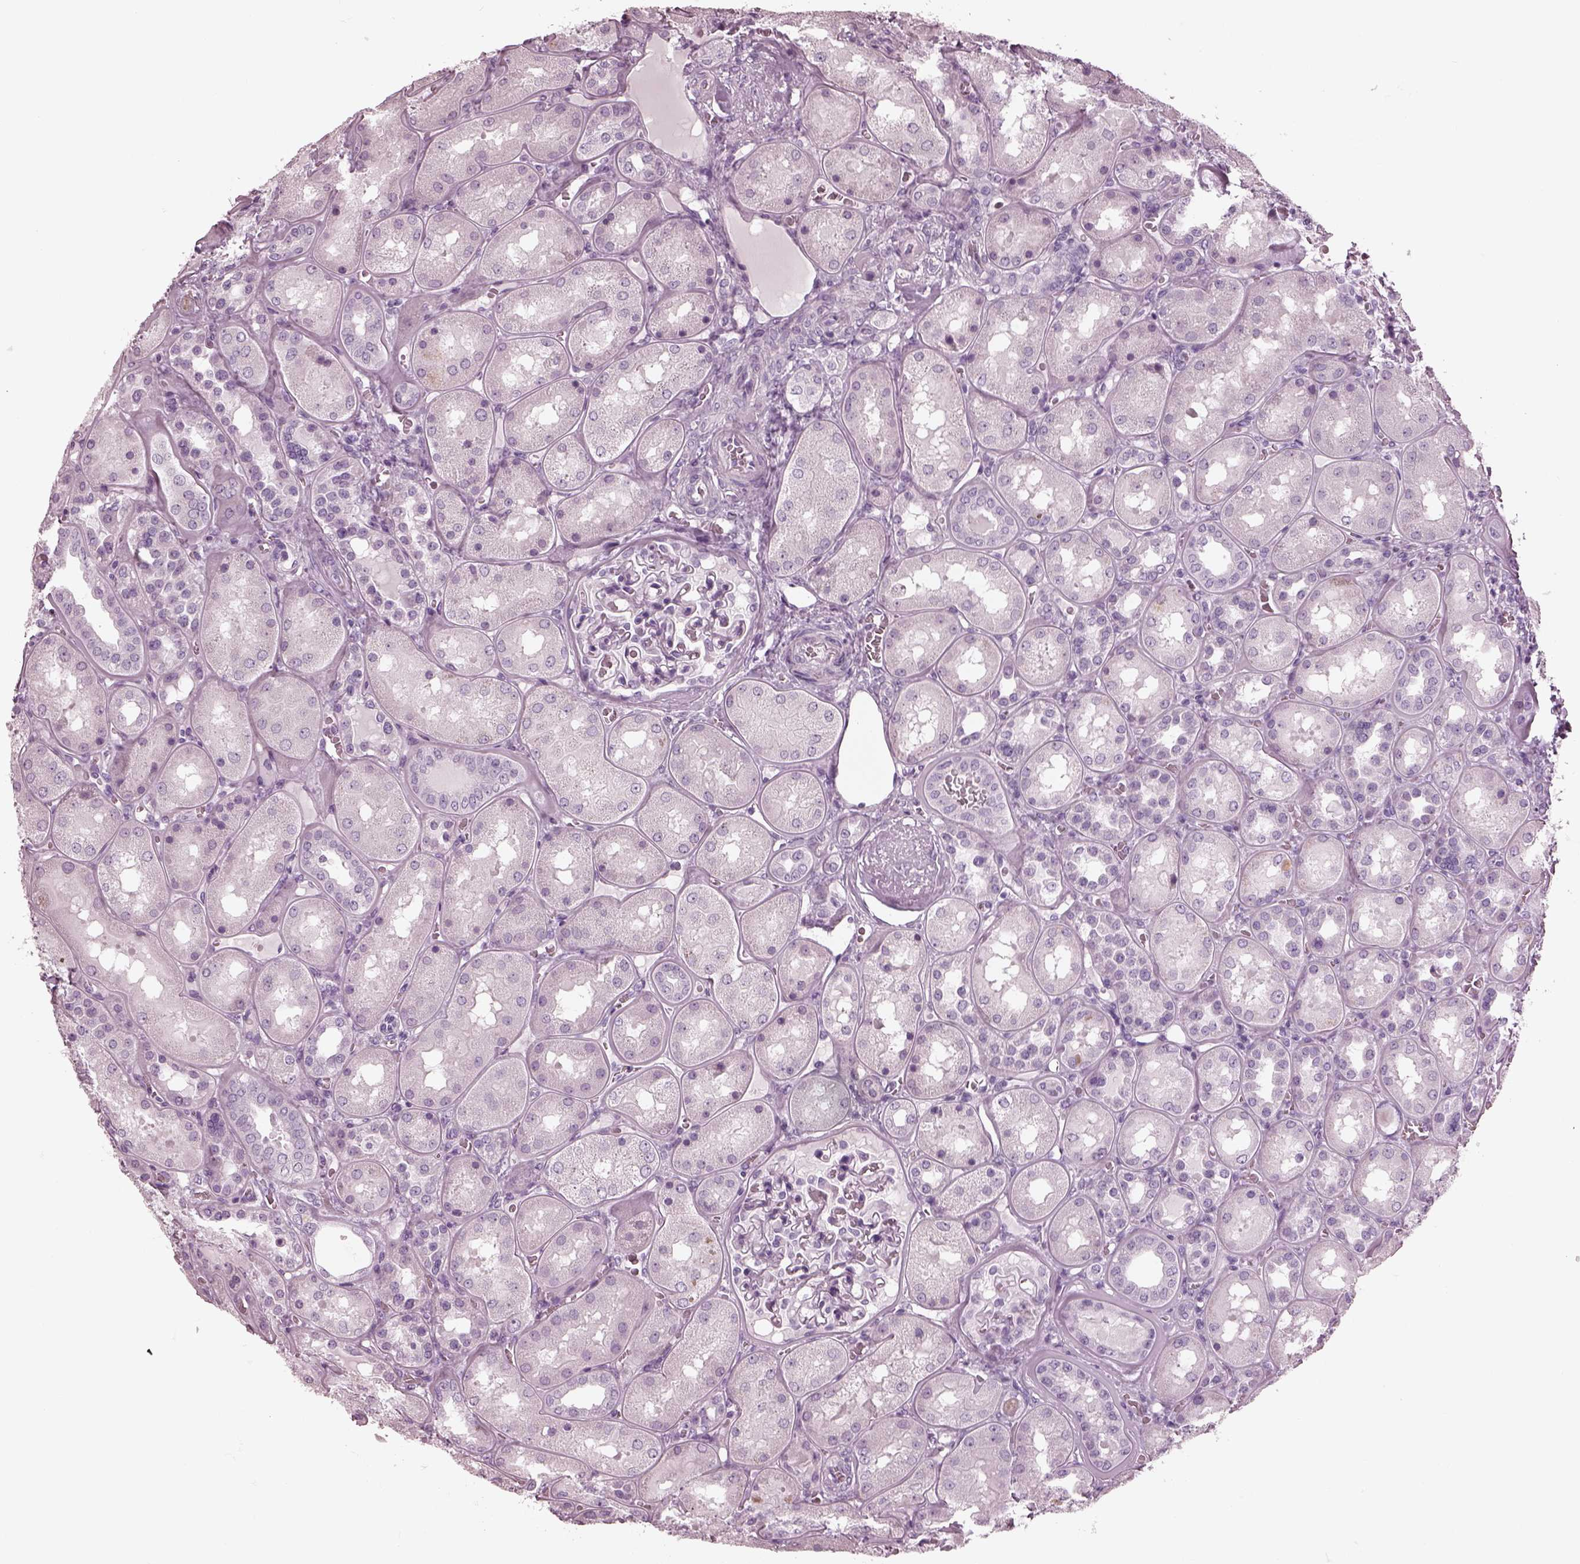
{"staining": {"intensity": "negative", "quantity": "none", "location": "none"}, "tissue": "kidney", "cell_type": "Cells in glomeruli", "image_type": "normal", "snomed": [{"axis": "morphology", "description": "Normal tissue, NOS"}, {"axis": "topography", "description": "Kidney"}], "caption": "This is an IHC micrograph of unremarkable kidney. There is no staining in cells in glomeruli.", "gene": "RCVRN", "patient": {"sex": "male", "age": 73}}